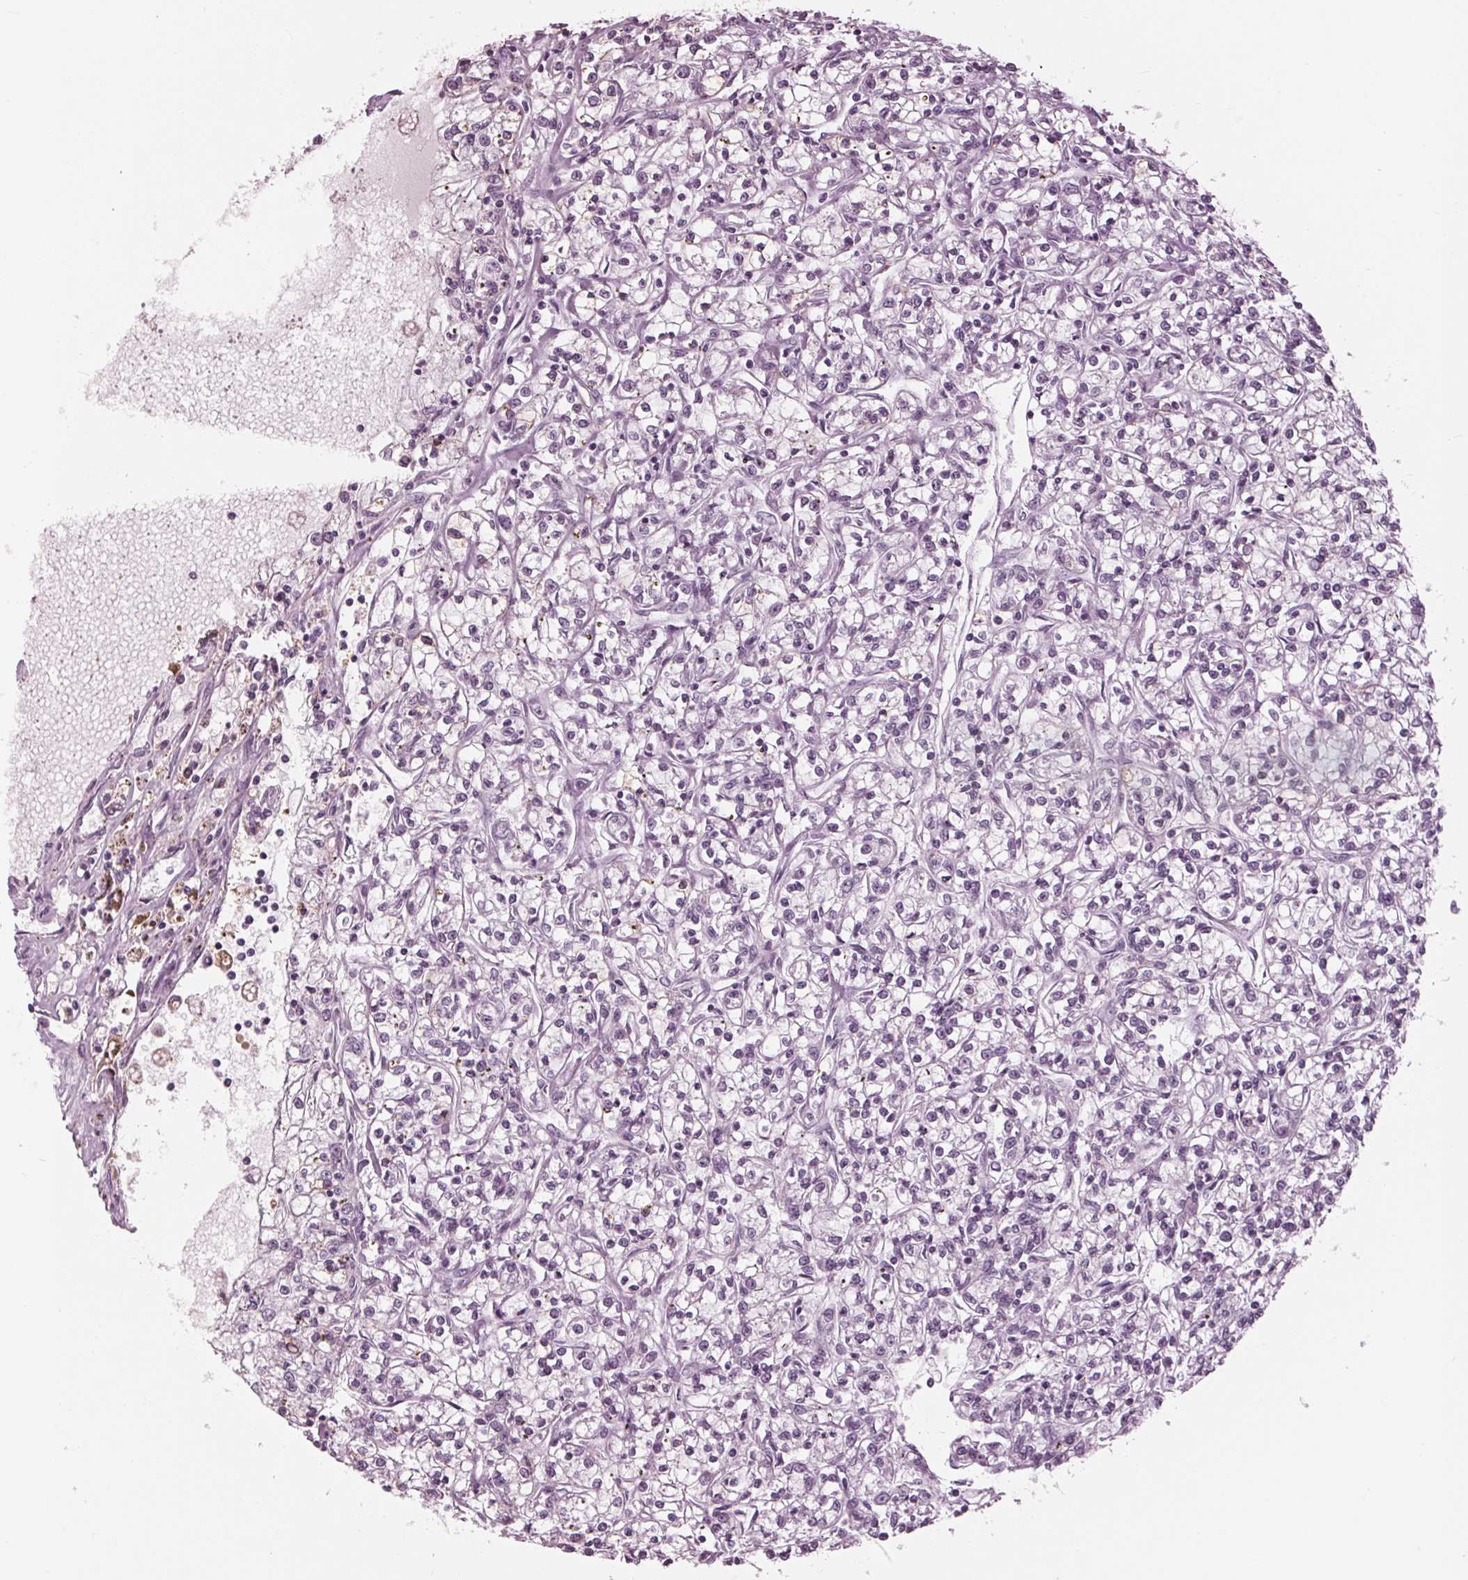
{"staining": {"intensity": "negative", "quantity": "none", "location": "none"}, "tissue": "renal cancer", "cell_type": "Tumor cells", "image_type": "cancer", "snomed": [{"axis": "morphology", "description": "Adenocarcinoma, NOS"}, {"axis": "topography", "description": "Kidney"}], "caption": "Adenocarcinoma (renal) was stained to show a protein in brown. There is no significant staining in tumor cells.", "gene": "CLN6", "patient": {"sex": "female", "age": 59}}